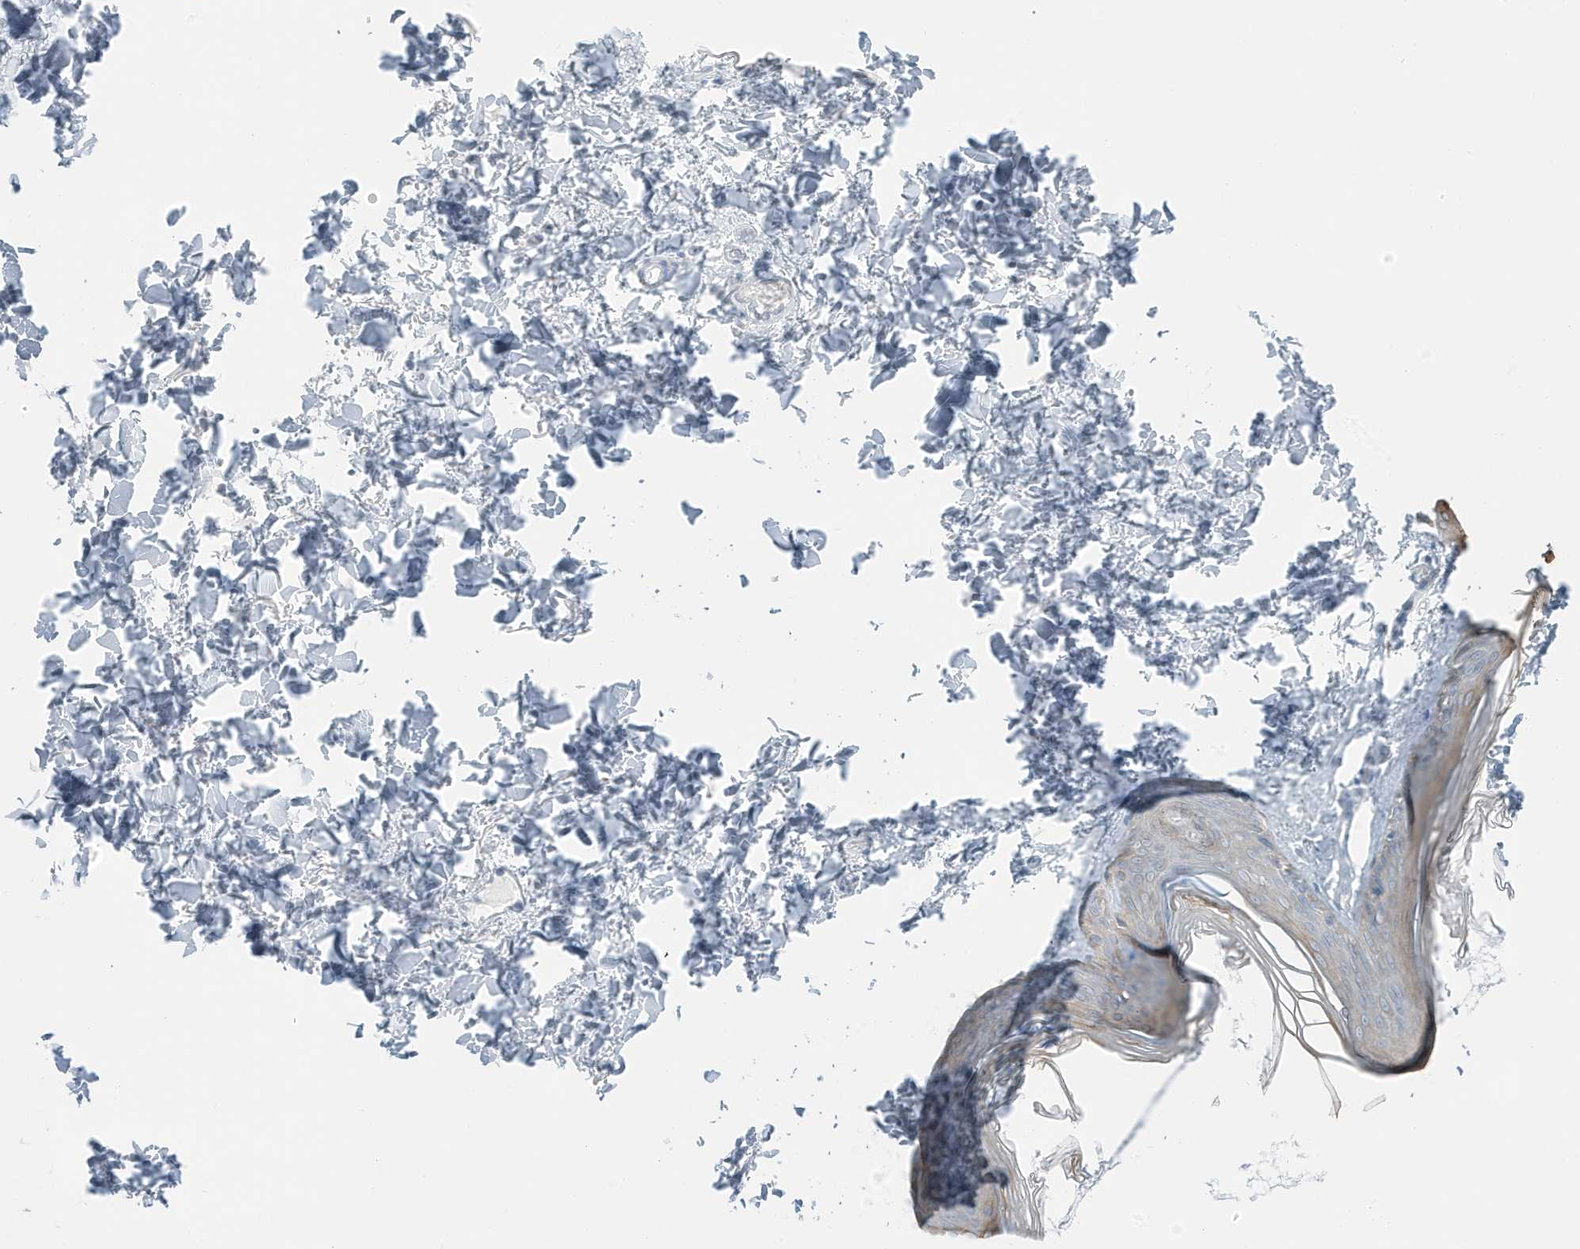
{"staining": {"intensity": "negative", "quantity": "none", "location": "none"}, "tissue": "skin", "cell_type": "Fibroblasts", "image_type": "normal", "snomed": [{"axis": "morphology", "description": "Normal tissue, NOS"}, {"axis": "topography", "description": "Skin"}], "caption": "A high-resolution photomicrograph shows IHC staining of normal skin, which demonstrates no significant staining in fibroblasts. (Immunohistochemistry (ihc), brightfield microscopy, high magnification).", "gene": "ZFP64", "patient": {"sex": "female", "age": 27}}